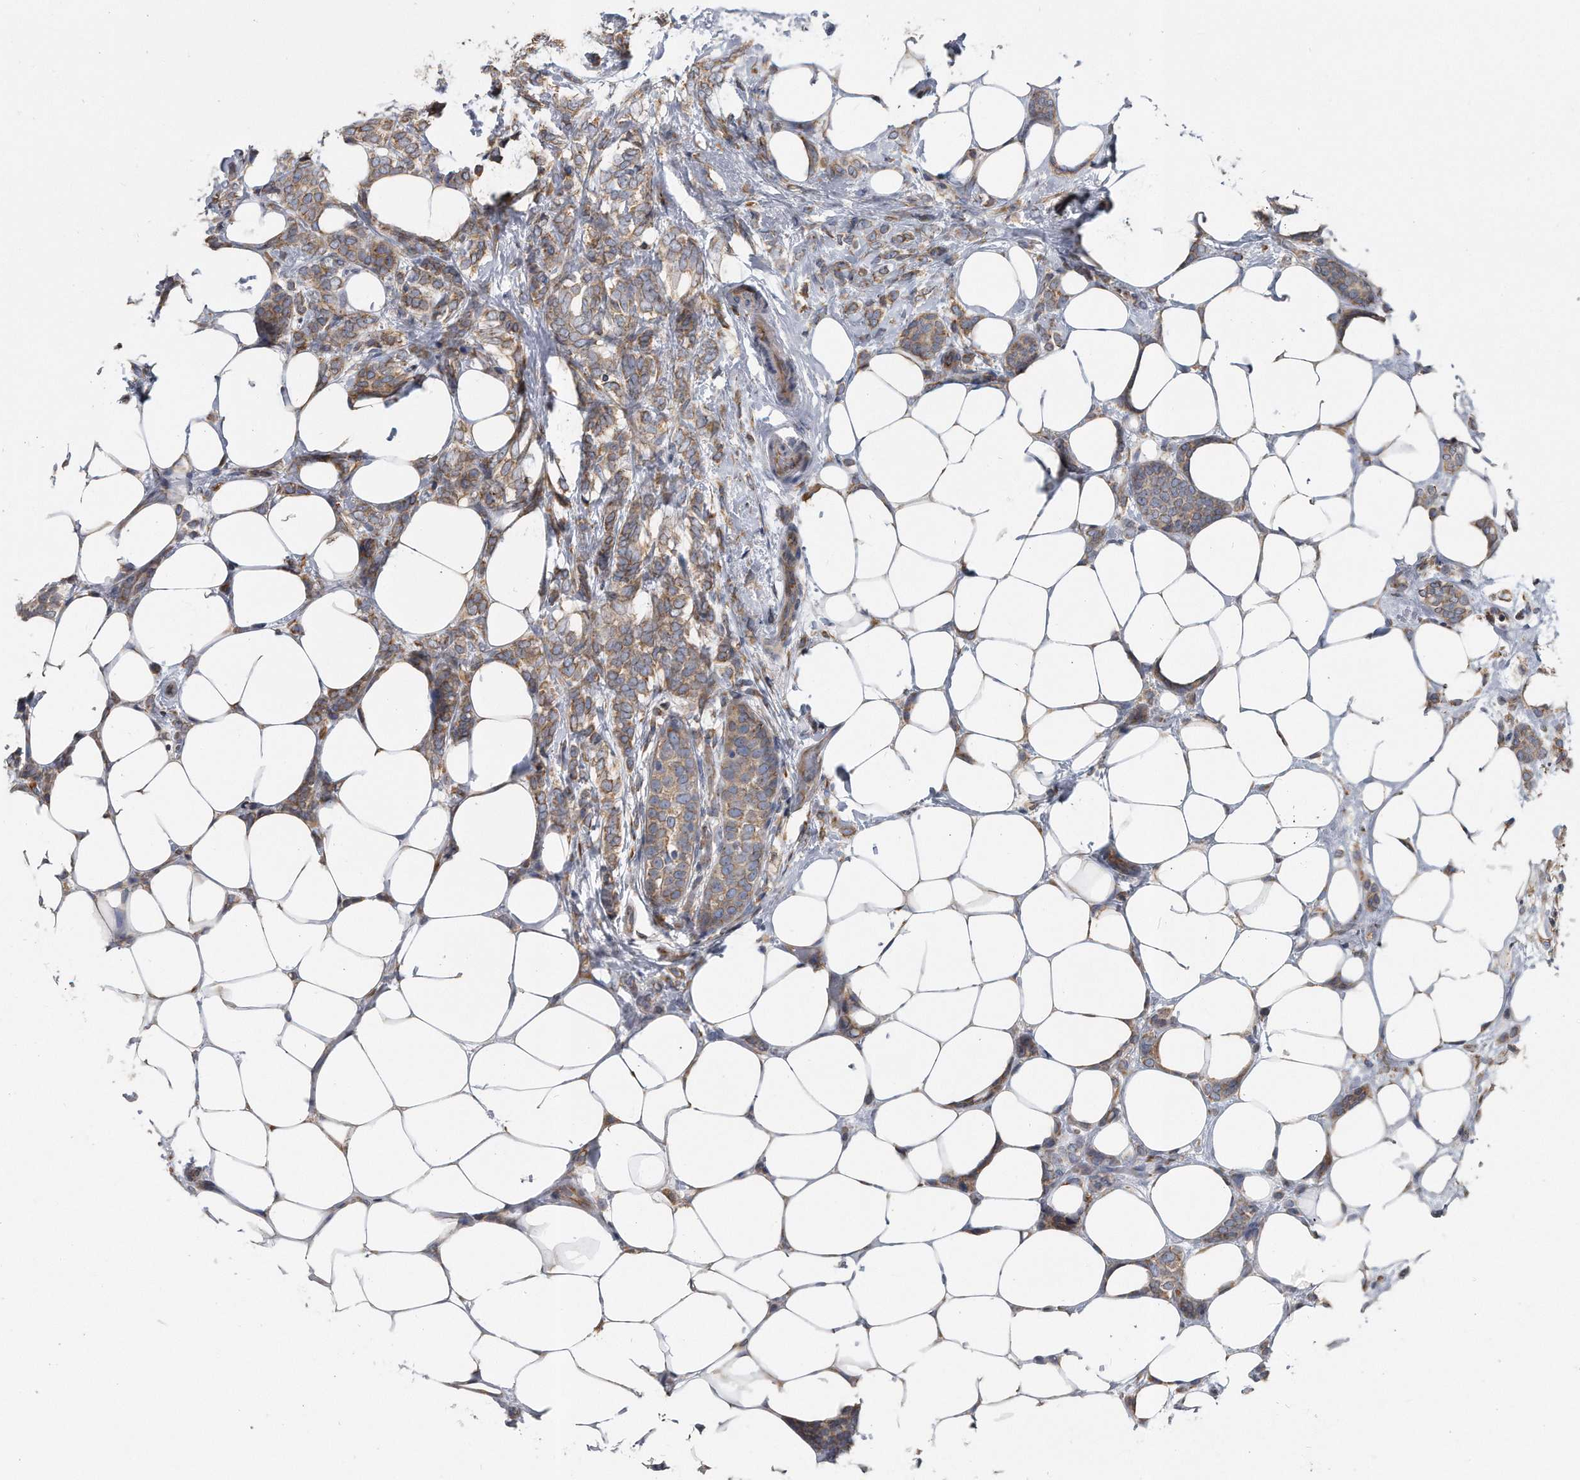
{"staining": {"intensity": "weak", "quantity": ">75%", "location": "cytoplasmic/membranous"}, "tissue": "breast cancer", "cell_type": "Tumor cells", "image_type": "cancer", "snomed": [{"axis": "morphology", "description": "Lobular carcinoma"}, {"axis": "topography", "description": "Breast"}], "caption": "An immunohistochemistry (IHC) photomicrograph of neoplastic tissue is shown. Protein staining in brown shows weak cytoplasmic/membranous positivity in breast cancer (lobular carcinoma) within tumor cells.", "gene": "CCDC47", "patient": {"sex": "female", "age": 50}}